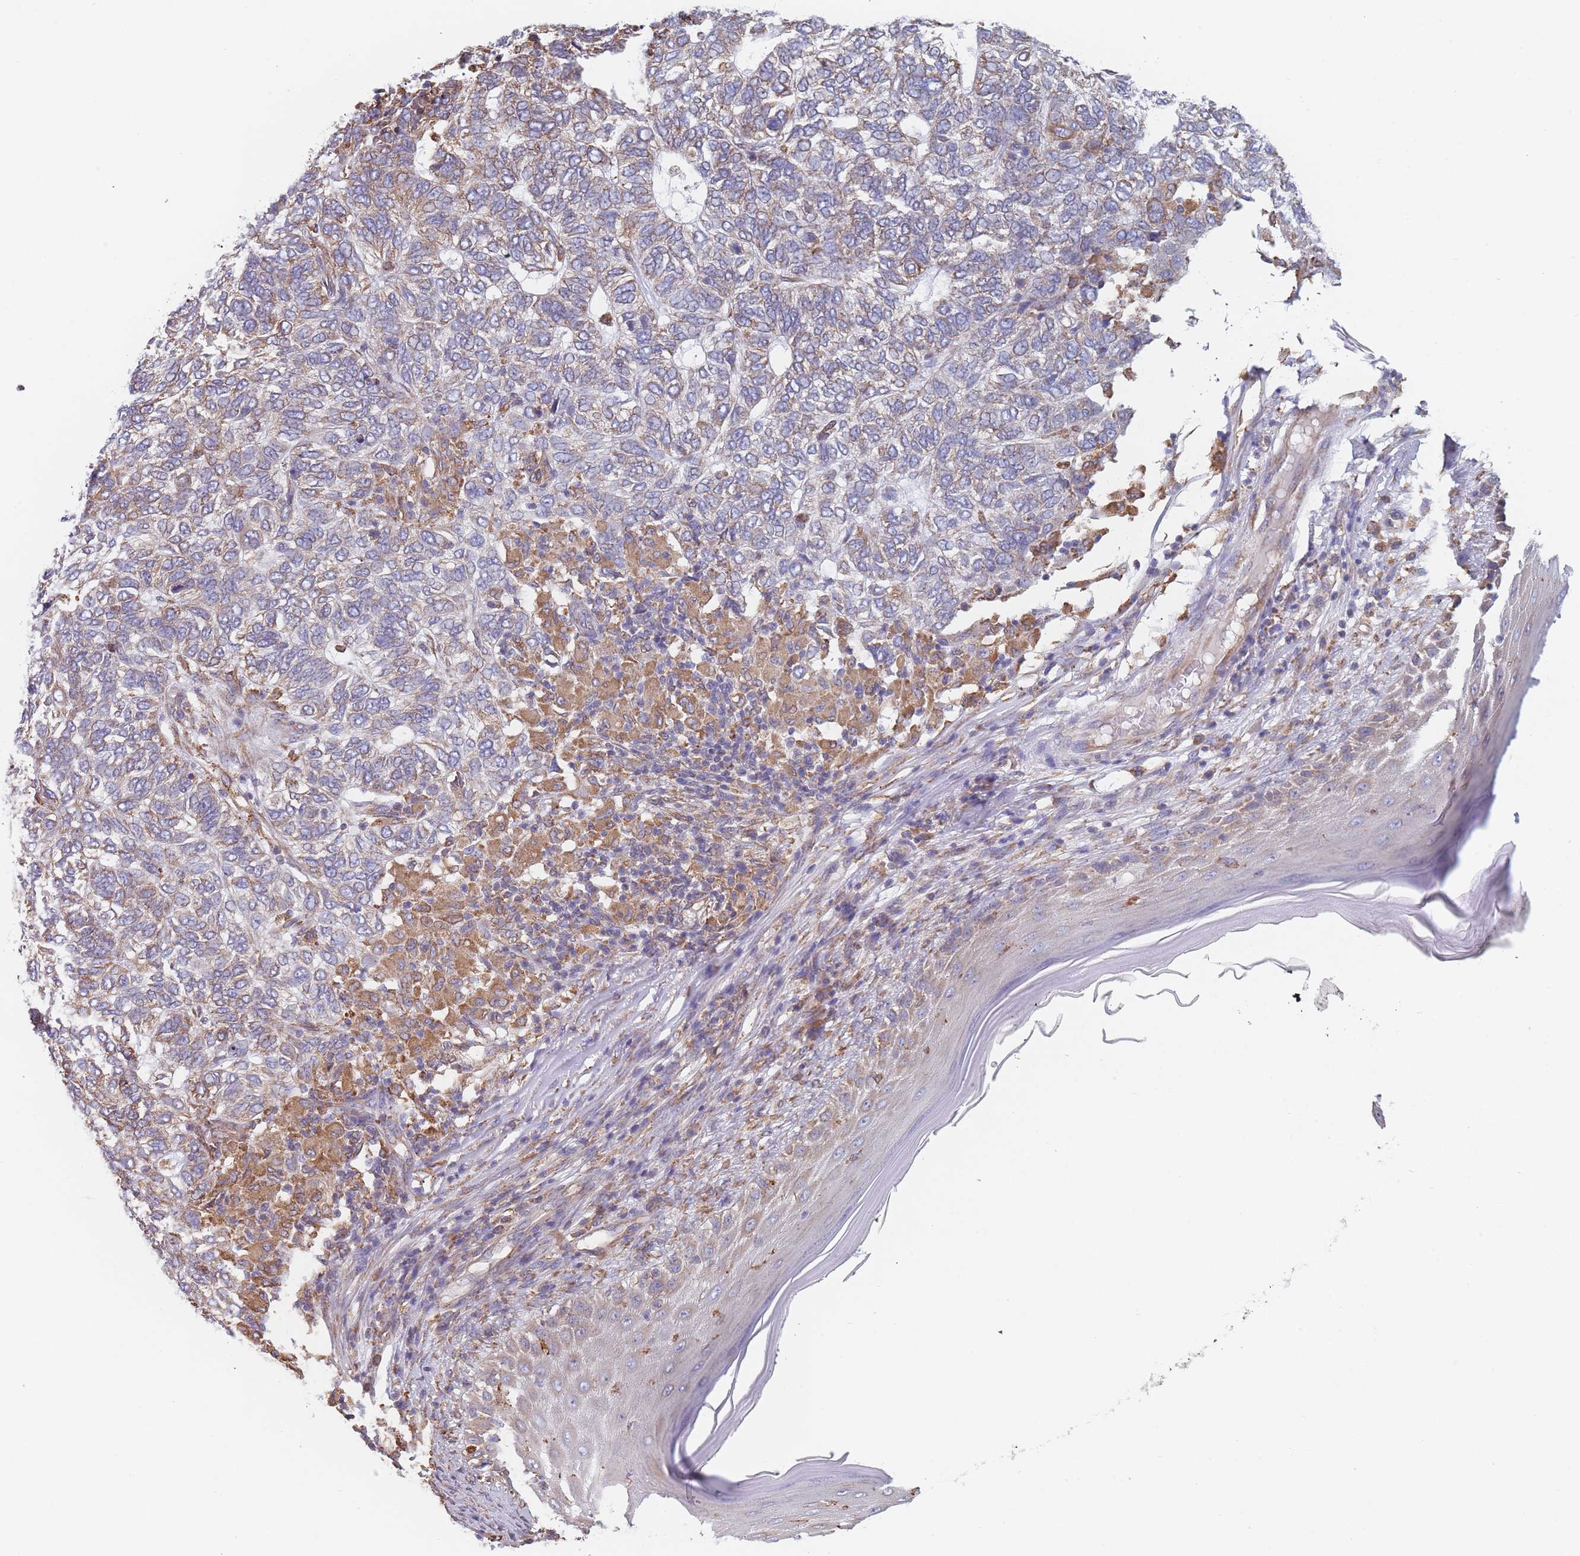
{"staining": {"intensity": "weak", "quantity": "25%-75%", "location": "cytoplasmic/membranous"}, "tissue": "skin cancer", "cell_type": "Tumor cells", "image_type": "cancer", "snomed": [{"axis": "morphology", "description": "Basal cell carcinoma"}, {"axis": "topography", "description": "Skin"}], "caption": "Brown immunohistochemical staining in basal cell carcinoma (skin) demonstrates weak cytoplasmic/membranous expression in about 25%-75% of tumor cells.", "gene": "OR7C2", "patient": {"sex": "female", "age": 65}}